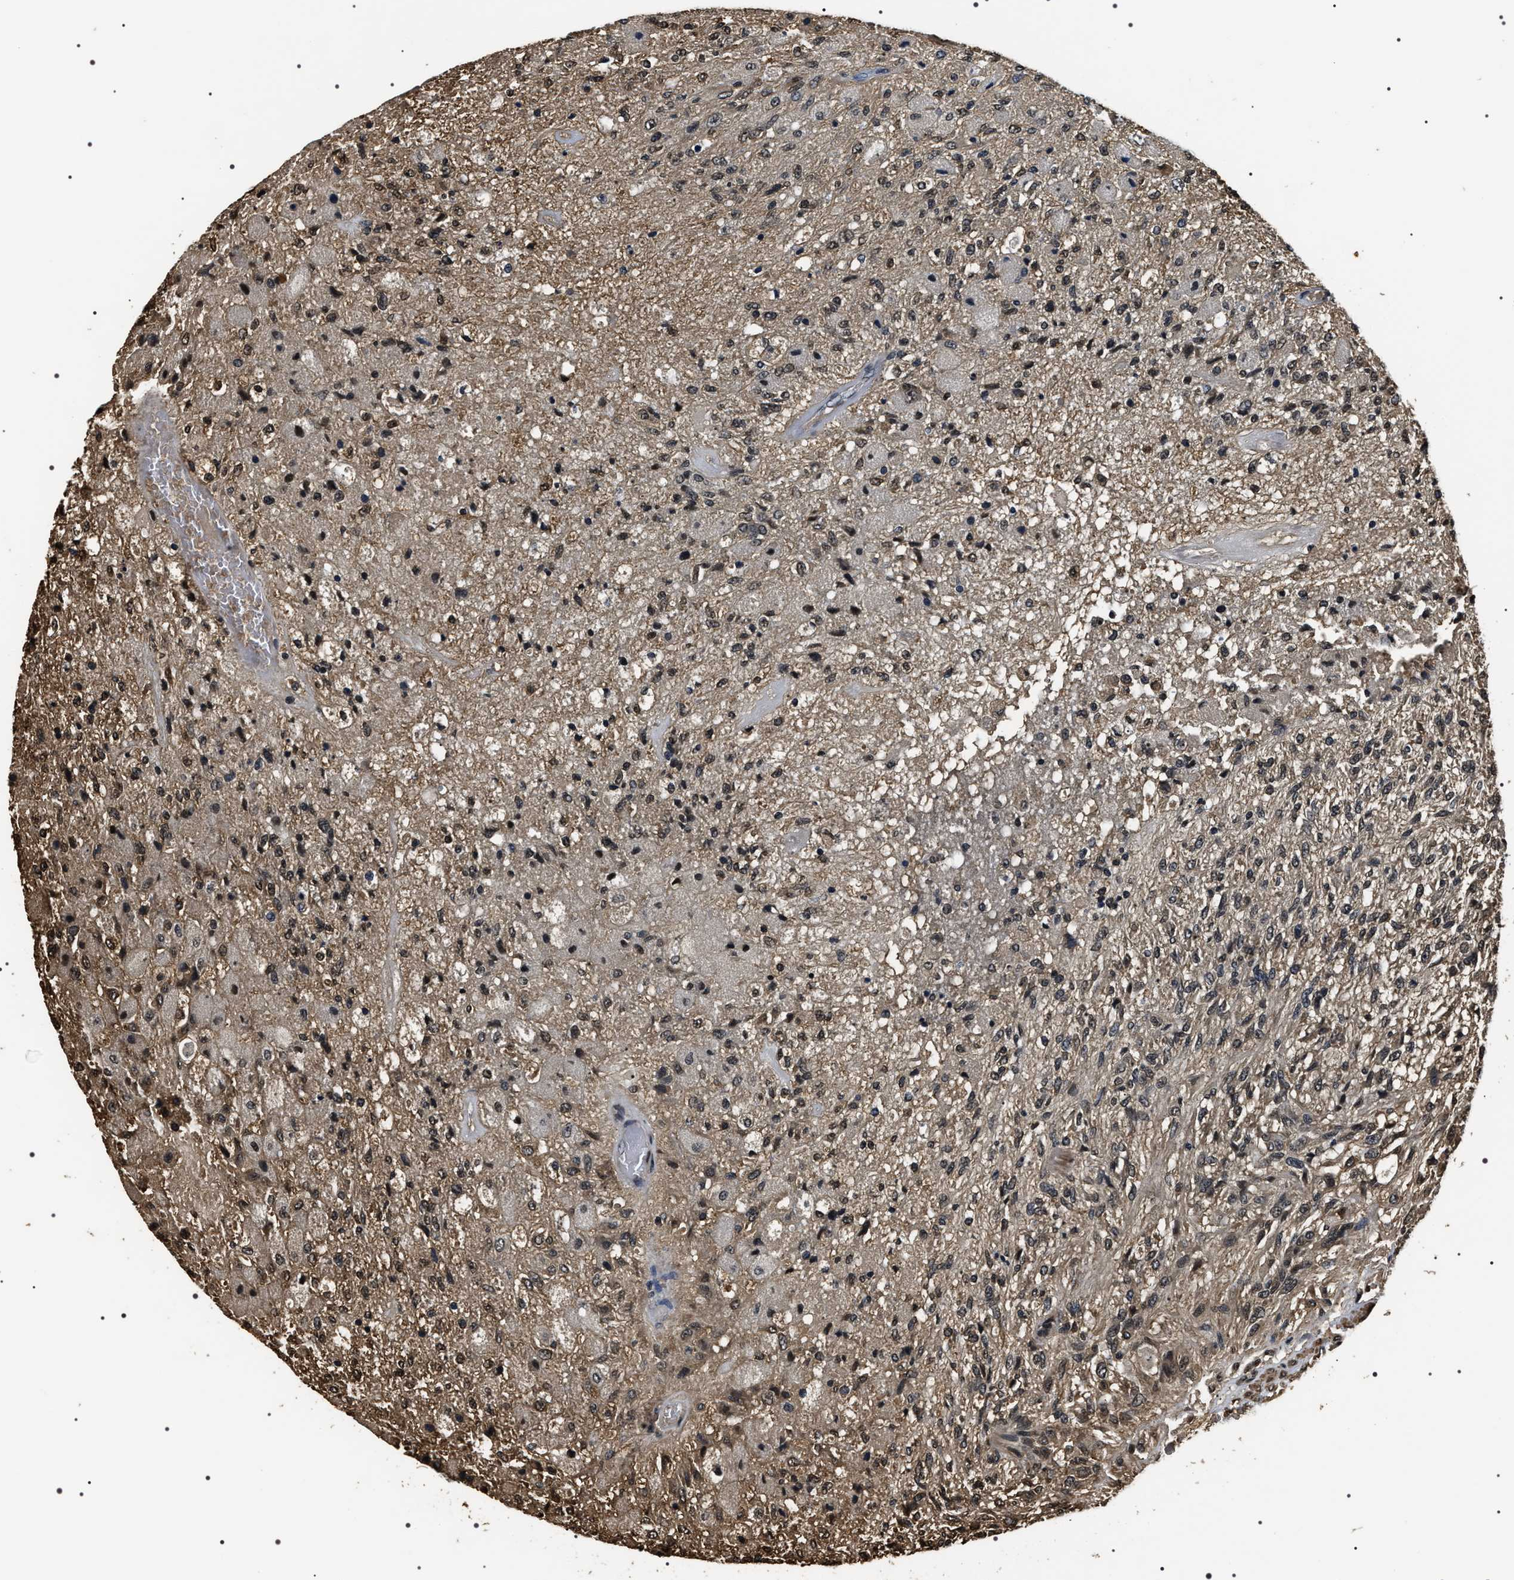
{"staining": {"intensity": "weak", "quantity": "<25%", "location": "cytoplasmic/membranous,nuclear"}, "tissue": "glioma", "cell_type": "Tumor cells", "image_type": "cancer", "snomed": [{"axis": "morphology", "description": "Normal tissue, NOS"}, {"axis": "morphology", "description": "Glioma, malignant, High grade"}, {"axis": "topography", "description": "Cerebral cortex"}], "caption": "High power microscopy image of an immunohistochemistry micrograph of glioma, revealing no significant expression in tumor cells. The staining was performed using DAB to visualize the protein expression in brown, while the nuclei were stained in blue with hematoxylin (Magnification: 20x).", "gene": "ARHGAP22", "patient": {"sex": "male", "age": 77}}